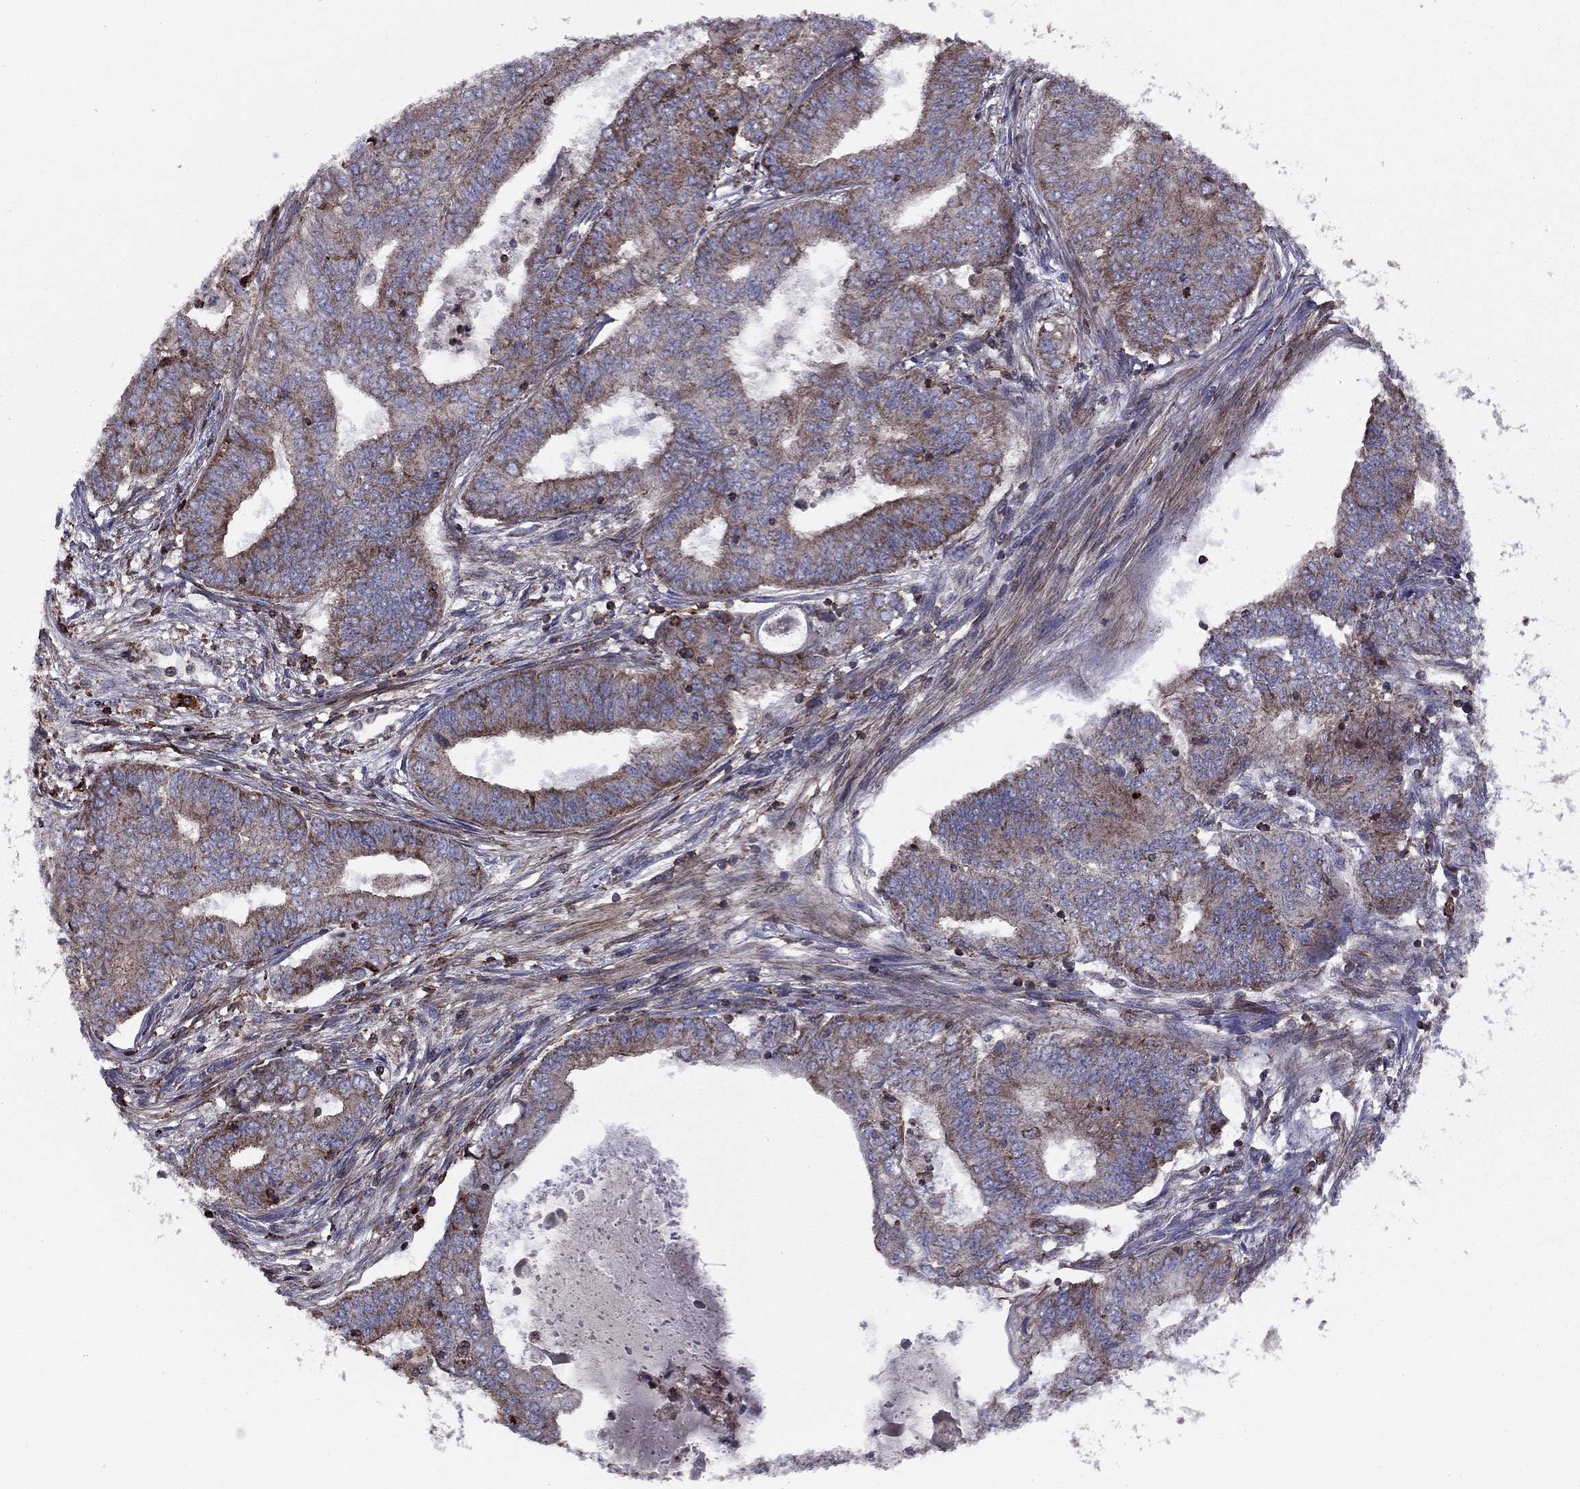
{"staining": {"intensity": "moderate", "quantity": "<25%", "location": "cytoplasmic/membranous"}, "tissue": "endometrial cancer", "cell_type": "Tumor cells", "image_type": "cancer", "snomed": [{"axis": "morphology", "description": "Adenocarcinoma, NOS"}, {"axis": "topography", "description": "Endometrium"}], "caption": "This is an image of immunohistochemistry (IHC) staining of endometrial cancer, which shows moderate staining in the cytoplasmic/membranous of tumor cells.", "gene": "ALG6", "patient": {"sex": "female", "age": 62}}